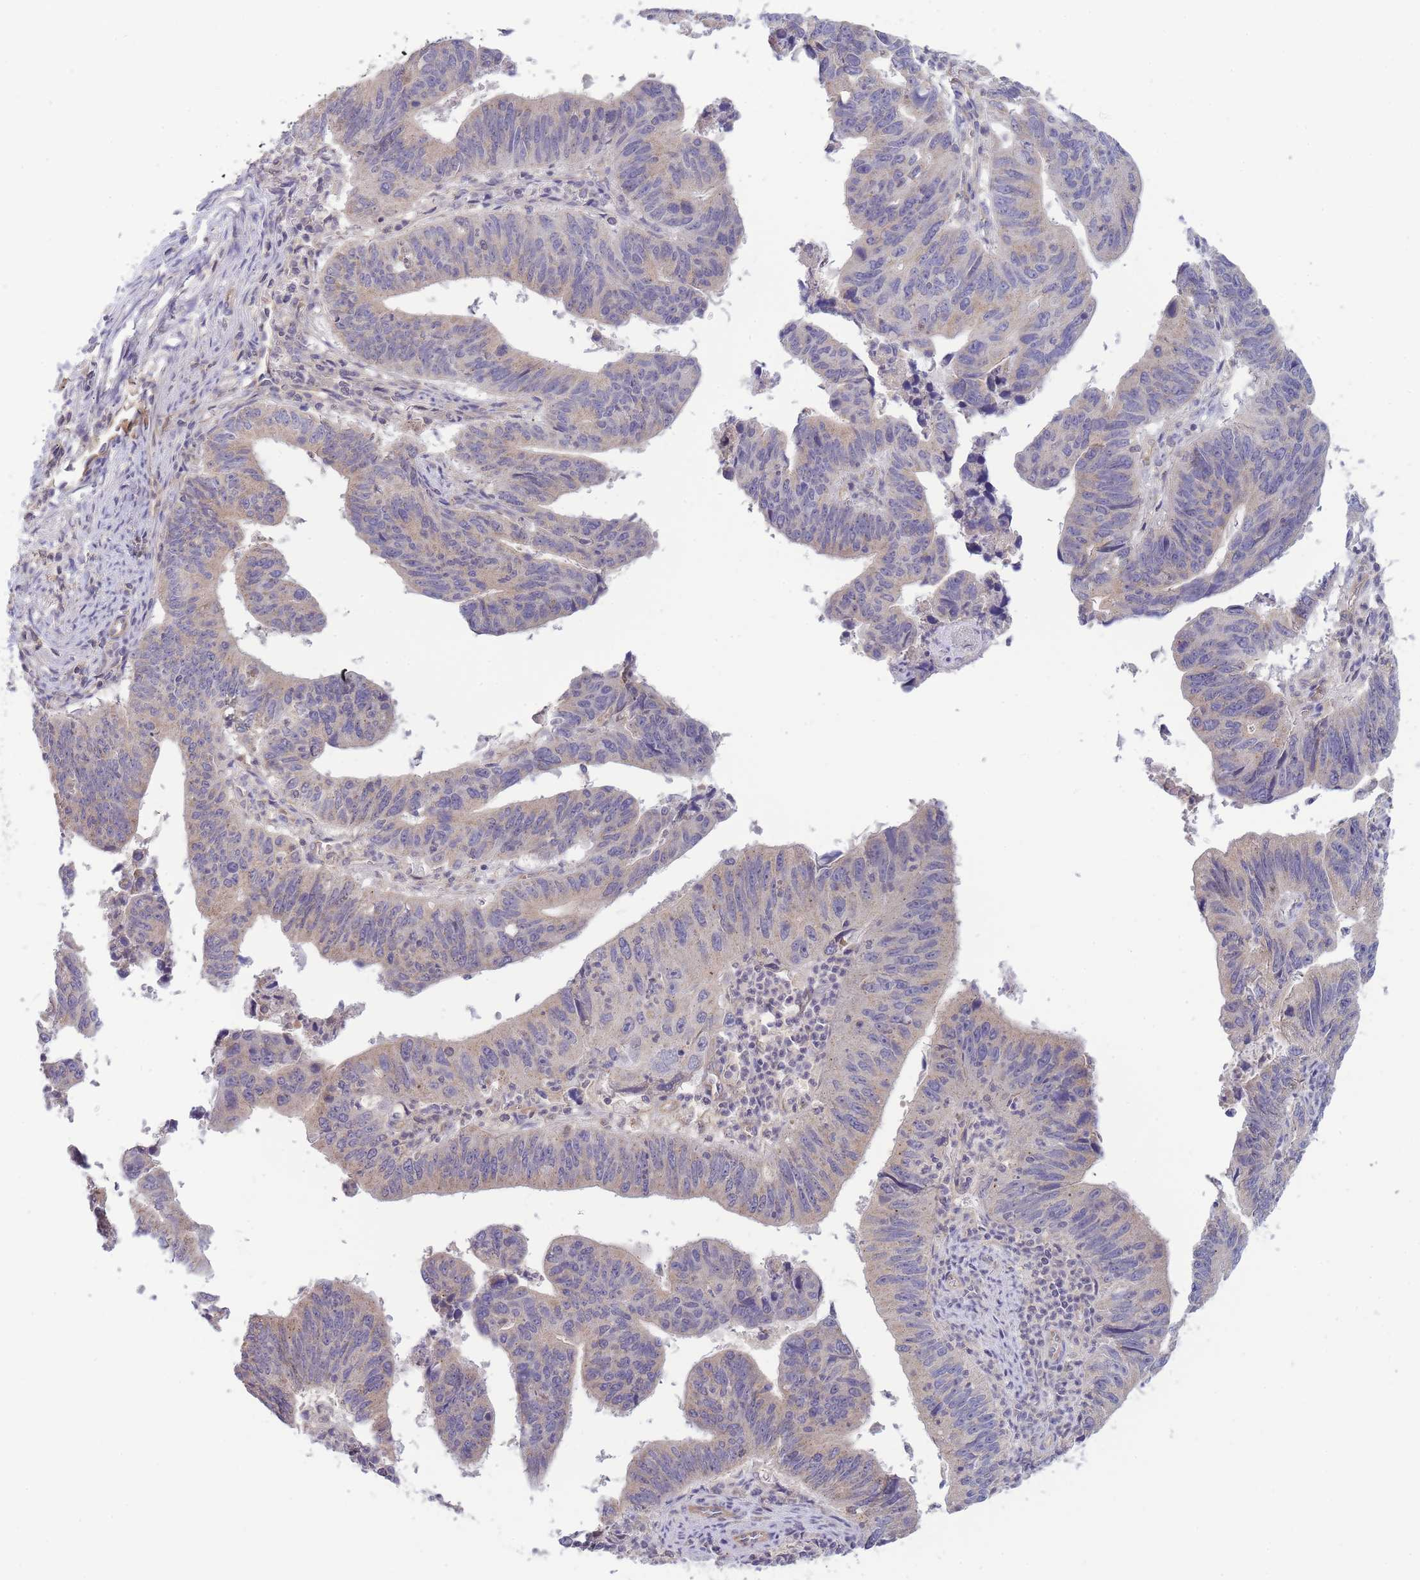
{"staining": {"intensity": "negative", "quantity": "none", "location": "none"}, "tissue": "stomach cancer", "cell_type": "Tumor cells", "image_type": "cancer", "snomed": [{"axis": "morphology", "description": "Adenocarcinoma, NOS"}, {"axis": "topography", "description": "Stomach"}], "caption": "DAB (3,3'-diaminobenzidine) immunohistochemical staining of stomach adenocarcinoma shows no significant positivity in tumor cells.", "gene": "NDUFAF5", "patient": {"sex": "male", "age": 59}}